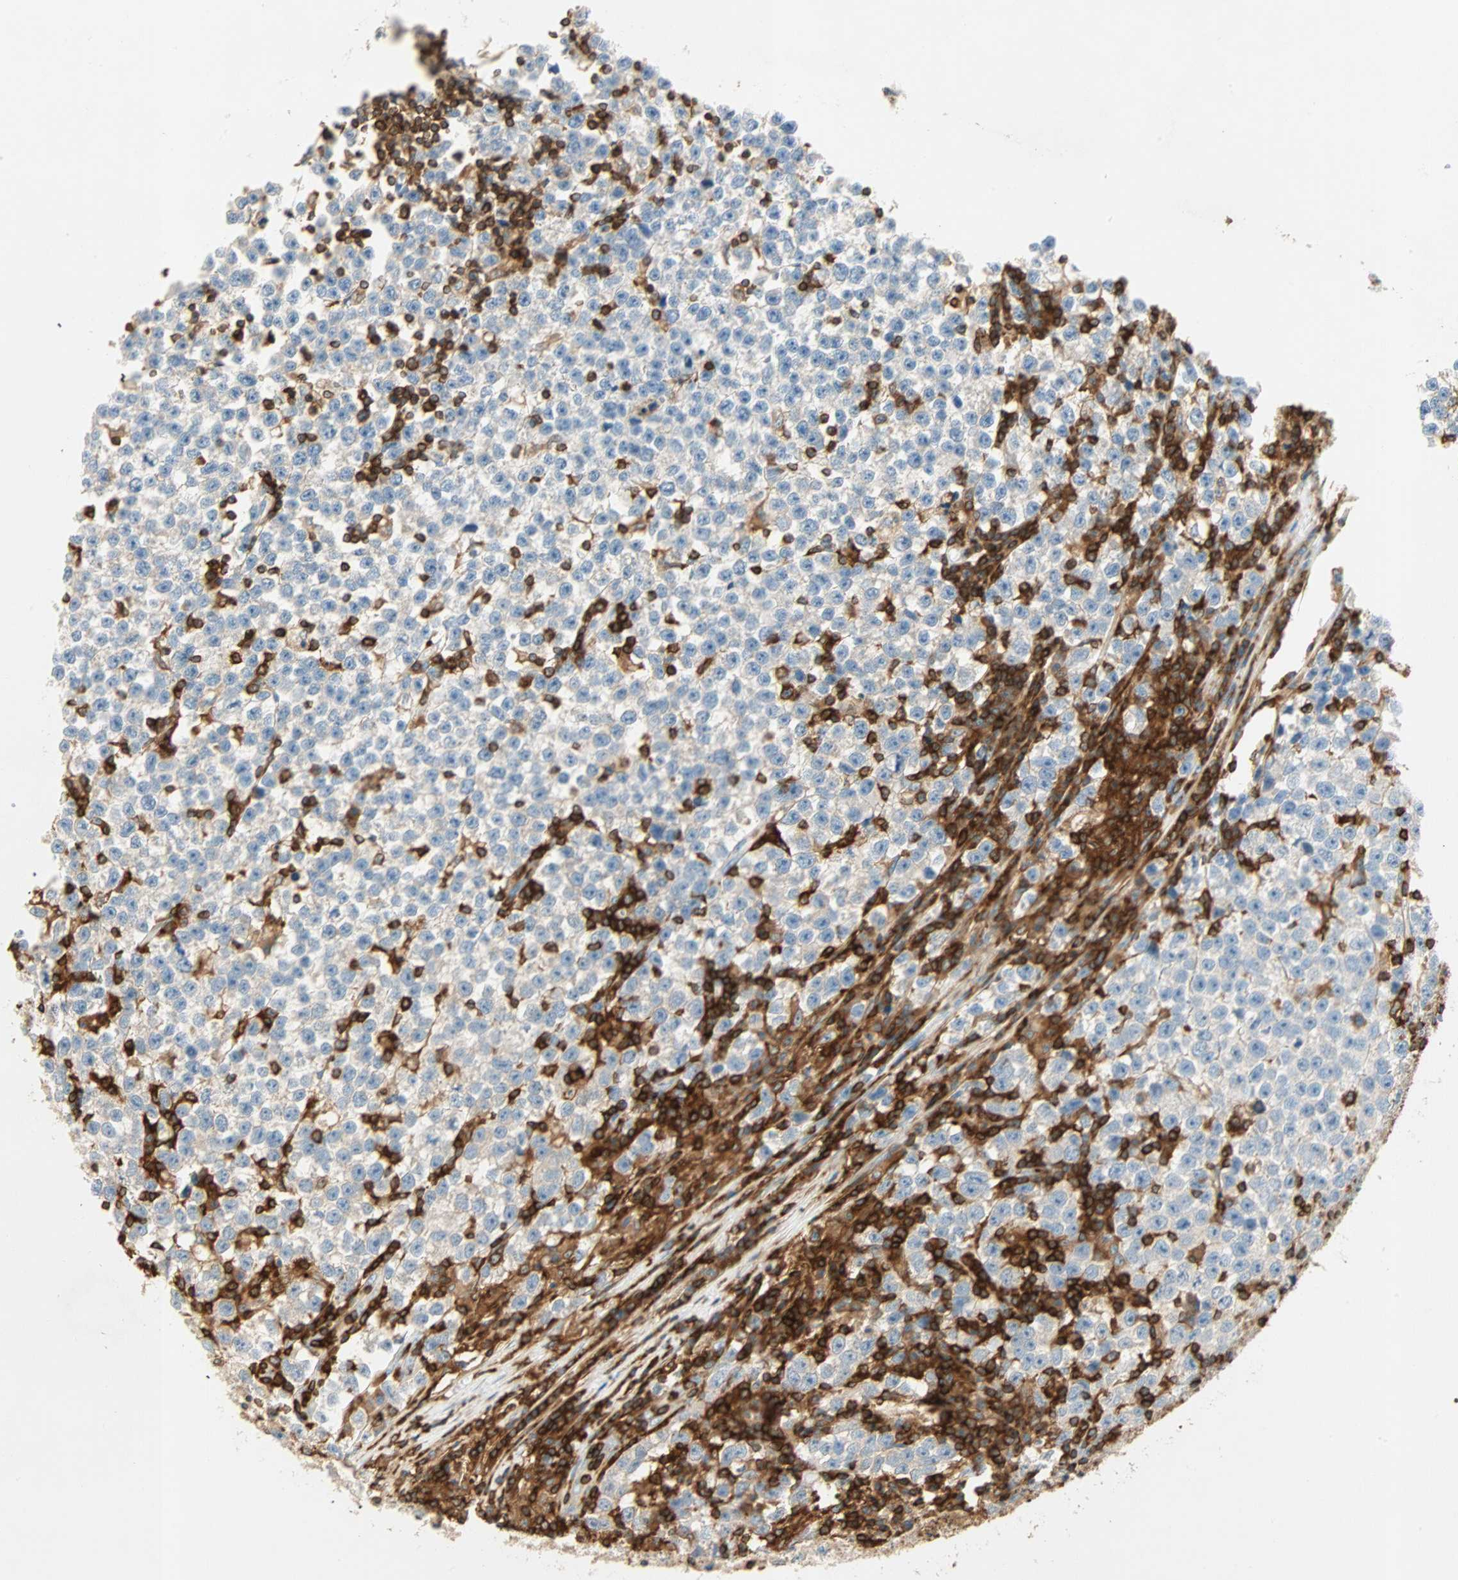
{"staining": {"intensity": "negative", "quantity": "none", "location": "none"}, "tissue": "testis cancer", "cell_type": "Tumor cells", "image_type": "cancer", "snomed": [{"axis": "morphology", "description": "Seminoma, NOS"}, {"axis": "topography", "description": "Testis"}], "caption": "Tumor cells show no significant protein staining in testis seminoma.", "gene": "FMNL1", "patient": {"sex": "male", "age": 43}}